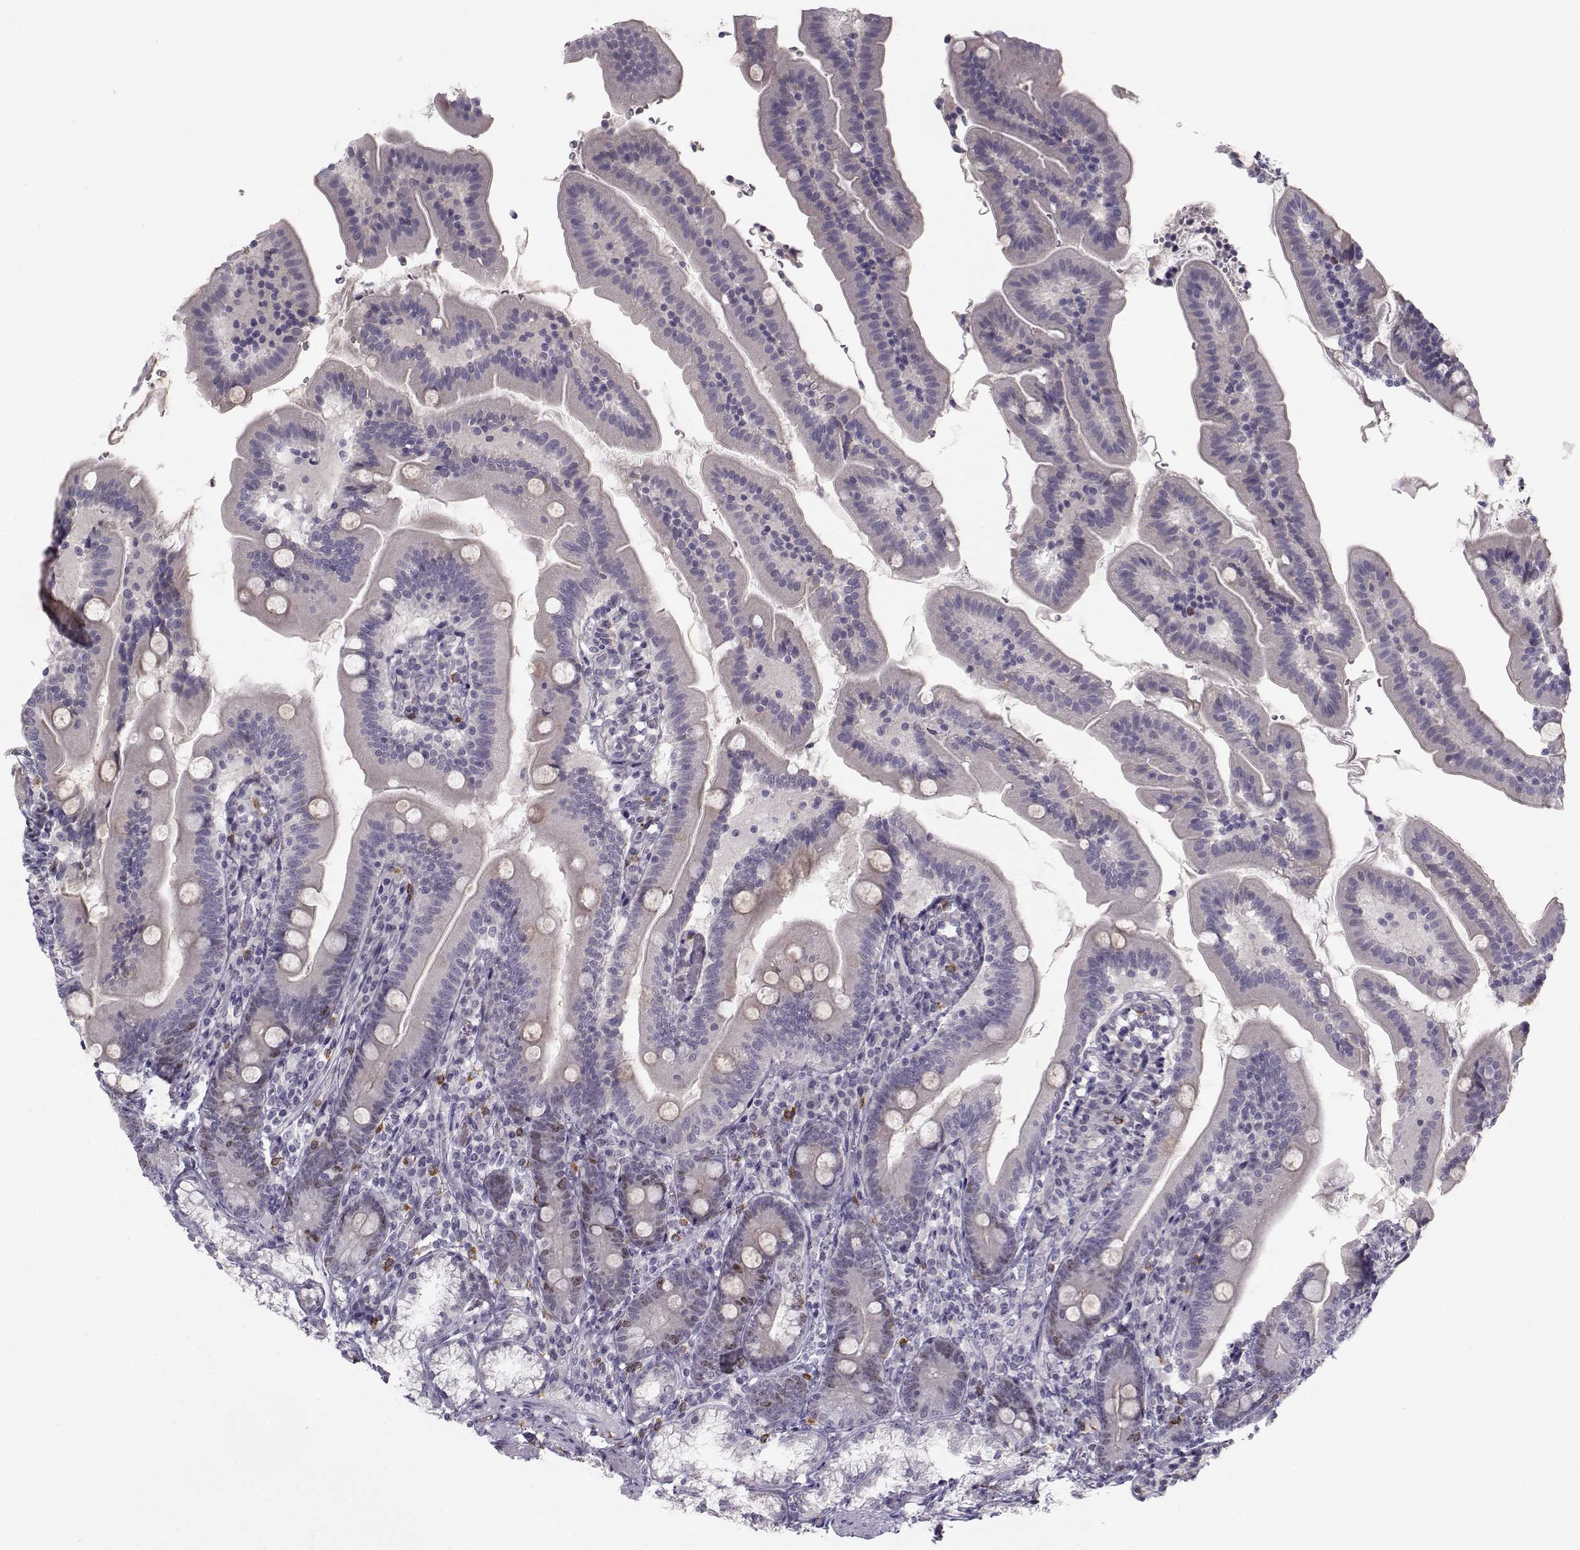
{"staining": {"intensity": "moderate", "quantity": "<25%", "location": "nuclear"}, "tissue": "duodenum", "cell_type": "Glandular cells", "image_type": "normal", "snomed": [{"axis": "morphology", "description": "Normal tissue, NOS"}, {"axis": "topography", "description": "Duodenum"}], "caption": "Moderate nuclear positivity is identified in approximately <25% of glandular cells in benign duodenum. Using DAB (3,3'-diaminobenzidine) (brown) and hematoxylin (blue) stains, captured at high magnification using brightfield microscopy.", "gene": "LRP8", "patient": {"sex": "female", "age": 67}}